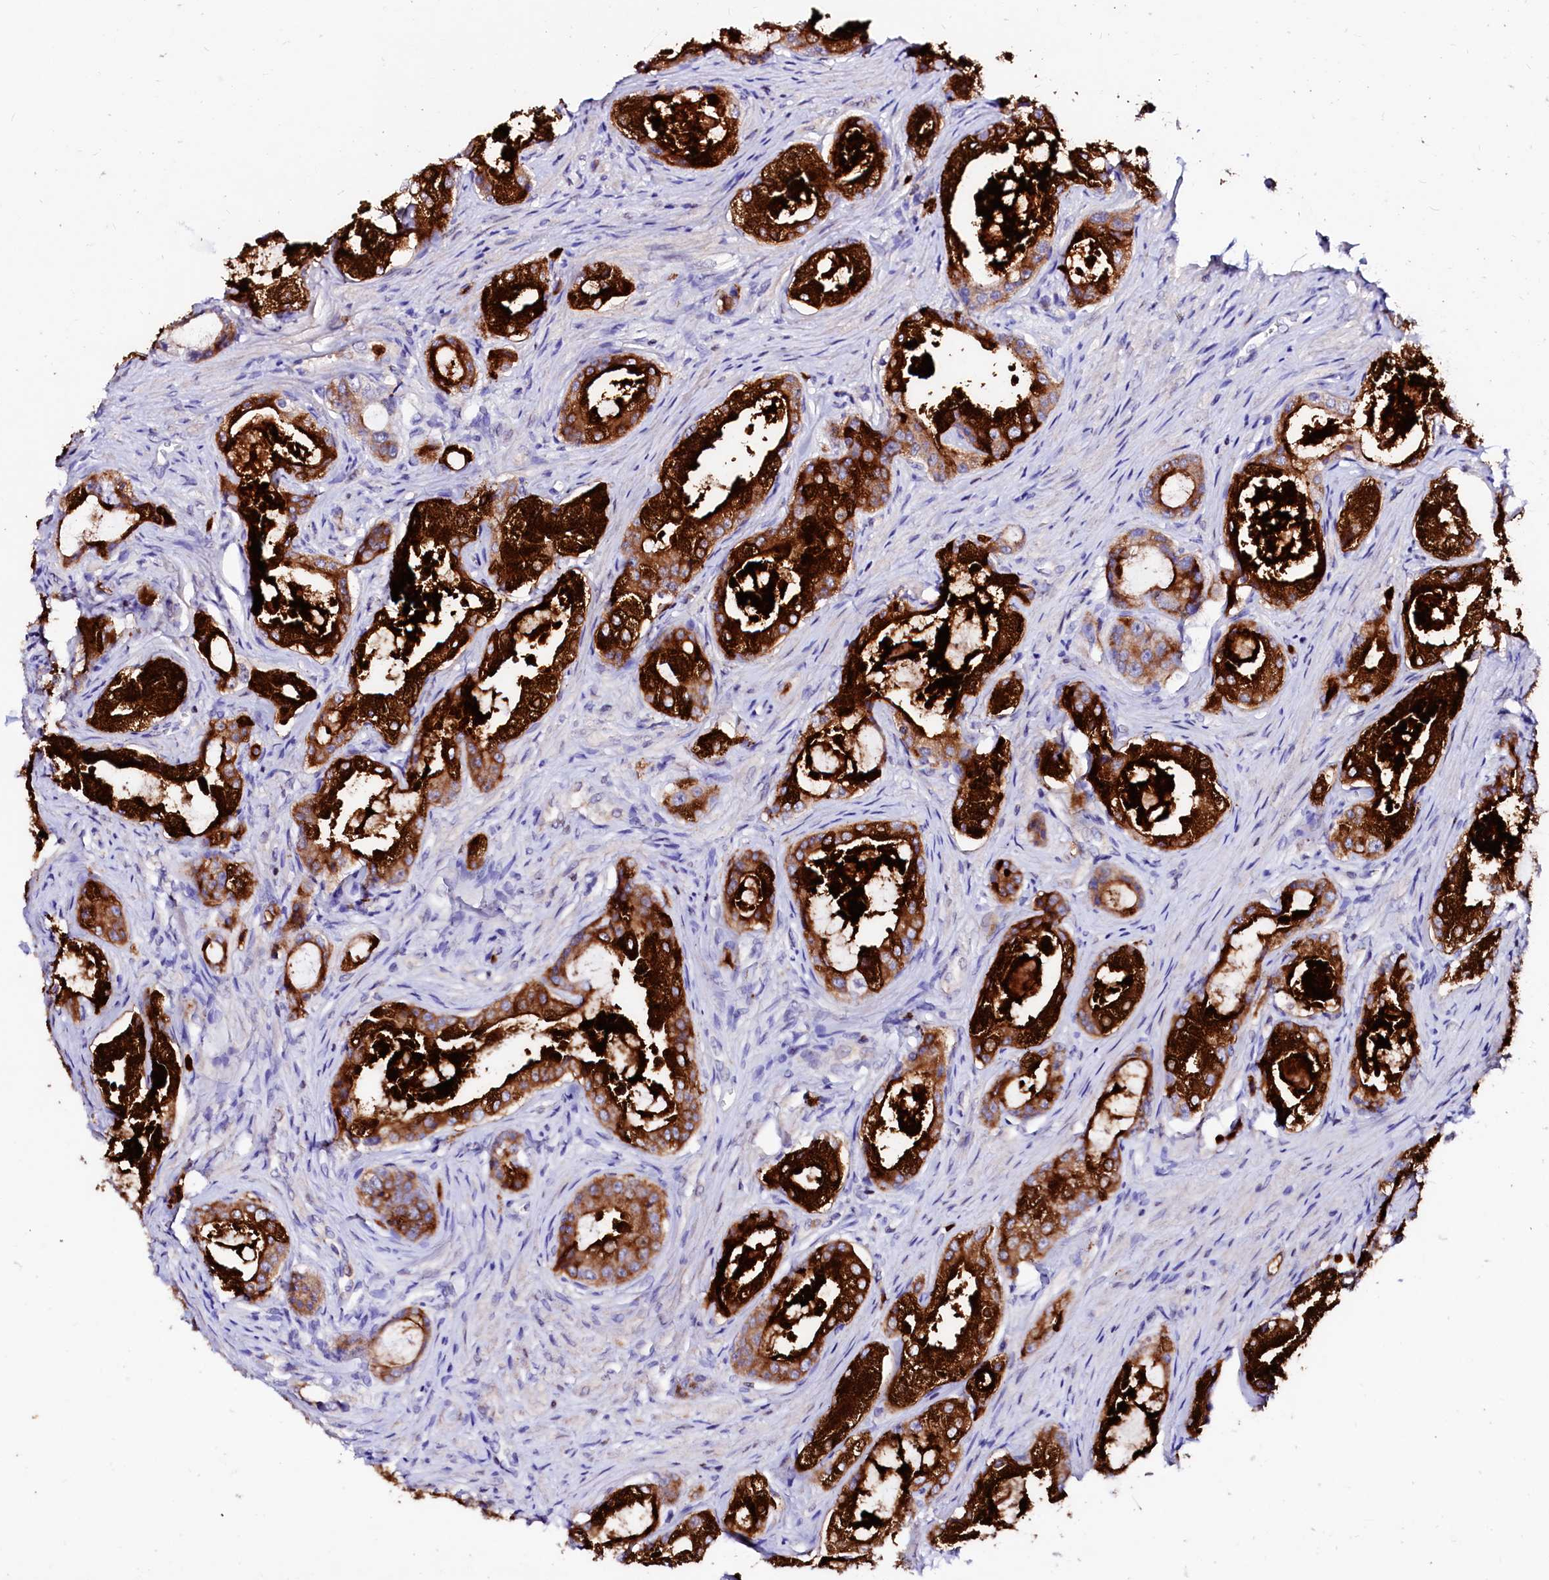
{"staining": {"intensity": "strong", "quantity": ">75%", "location": "cytoplasmic/membranous"}, "tissue": "prostate cancer", "cell_type": "Tumor cells", "image_type": "cancer", "snomed": [{"axis": "morphology", "description": "Adenocarcinoma, Low grade"}, {"axis": "topography", "description": "Prostate"}], "caption": "Protein expression by IHC displays strong cytoplasmic/membranous positivity in approximately >75% of tumor cells in prostate cancer (adenocarcinoma (low-grade)).", "gene": "RAB27A", "patient": {"sex": "male", "age": 68}}